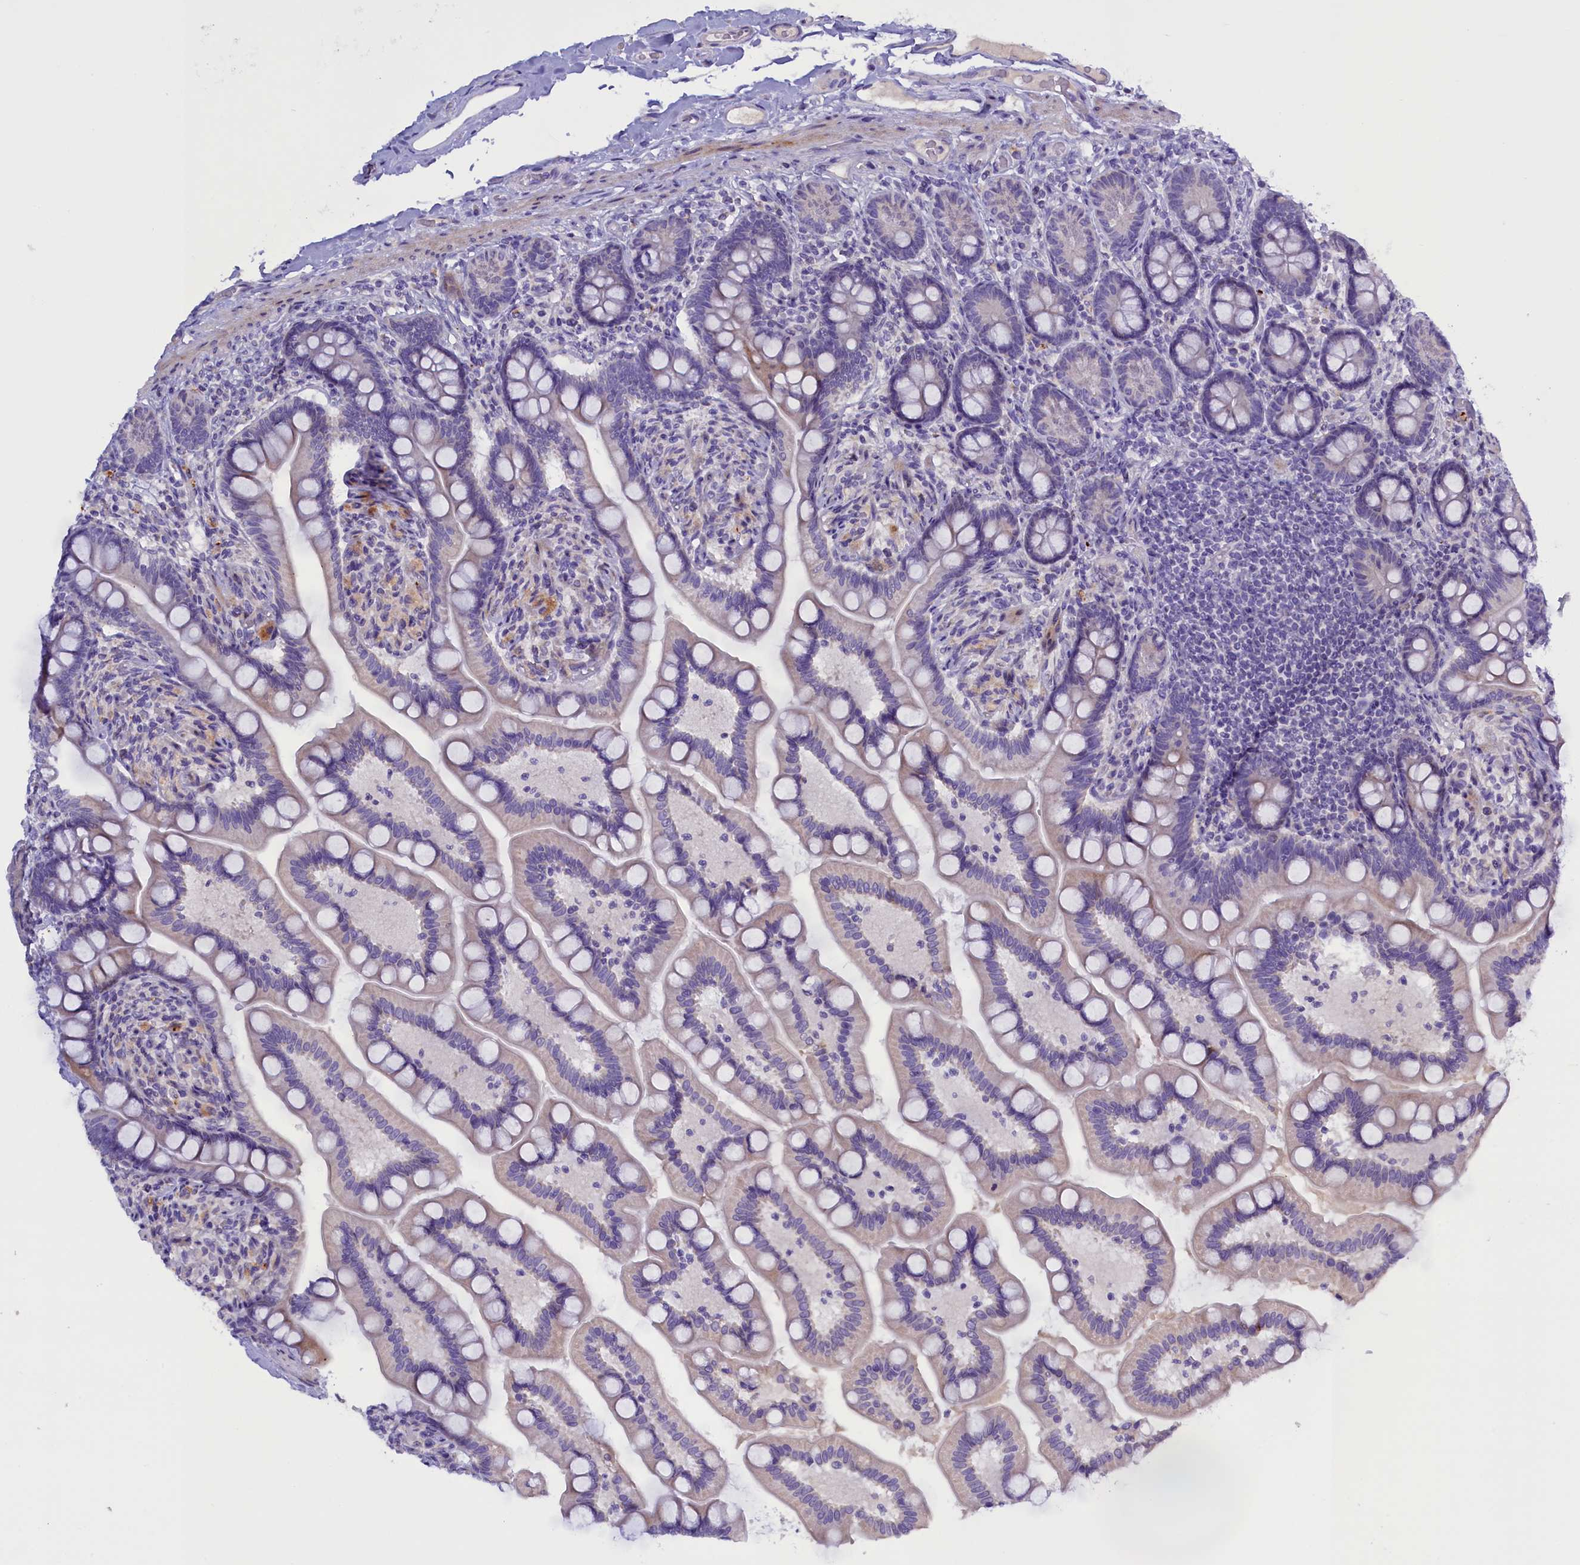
{"staining": {"intensity": "negative", "quantity": "none", "location": "none"}, "tissue": "small intestine", "cell_type": "Glandular cells", "image_type": "normal", "snomed": [{"axis": "morphology", "description": "Normal tissue, NOS"}, {"axis": "topography", "description": "Small intestine"}], "caption": "Photomicrograph shows no protein expression in glandular cells of benign small intestine. (DAB (3,3'-diaminobenzidine) IHC with hematoxylin counter stain).", "gene": "RTTN", "patient": {"sex": "female", "age": 64}}